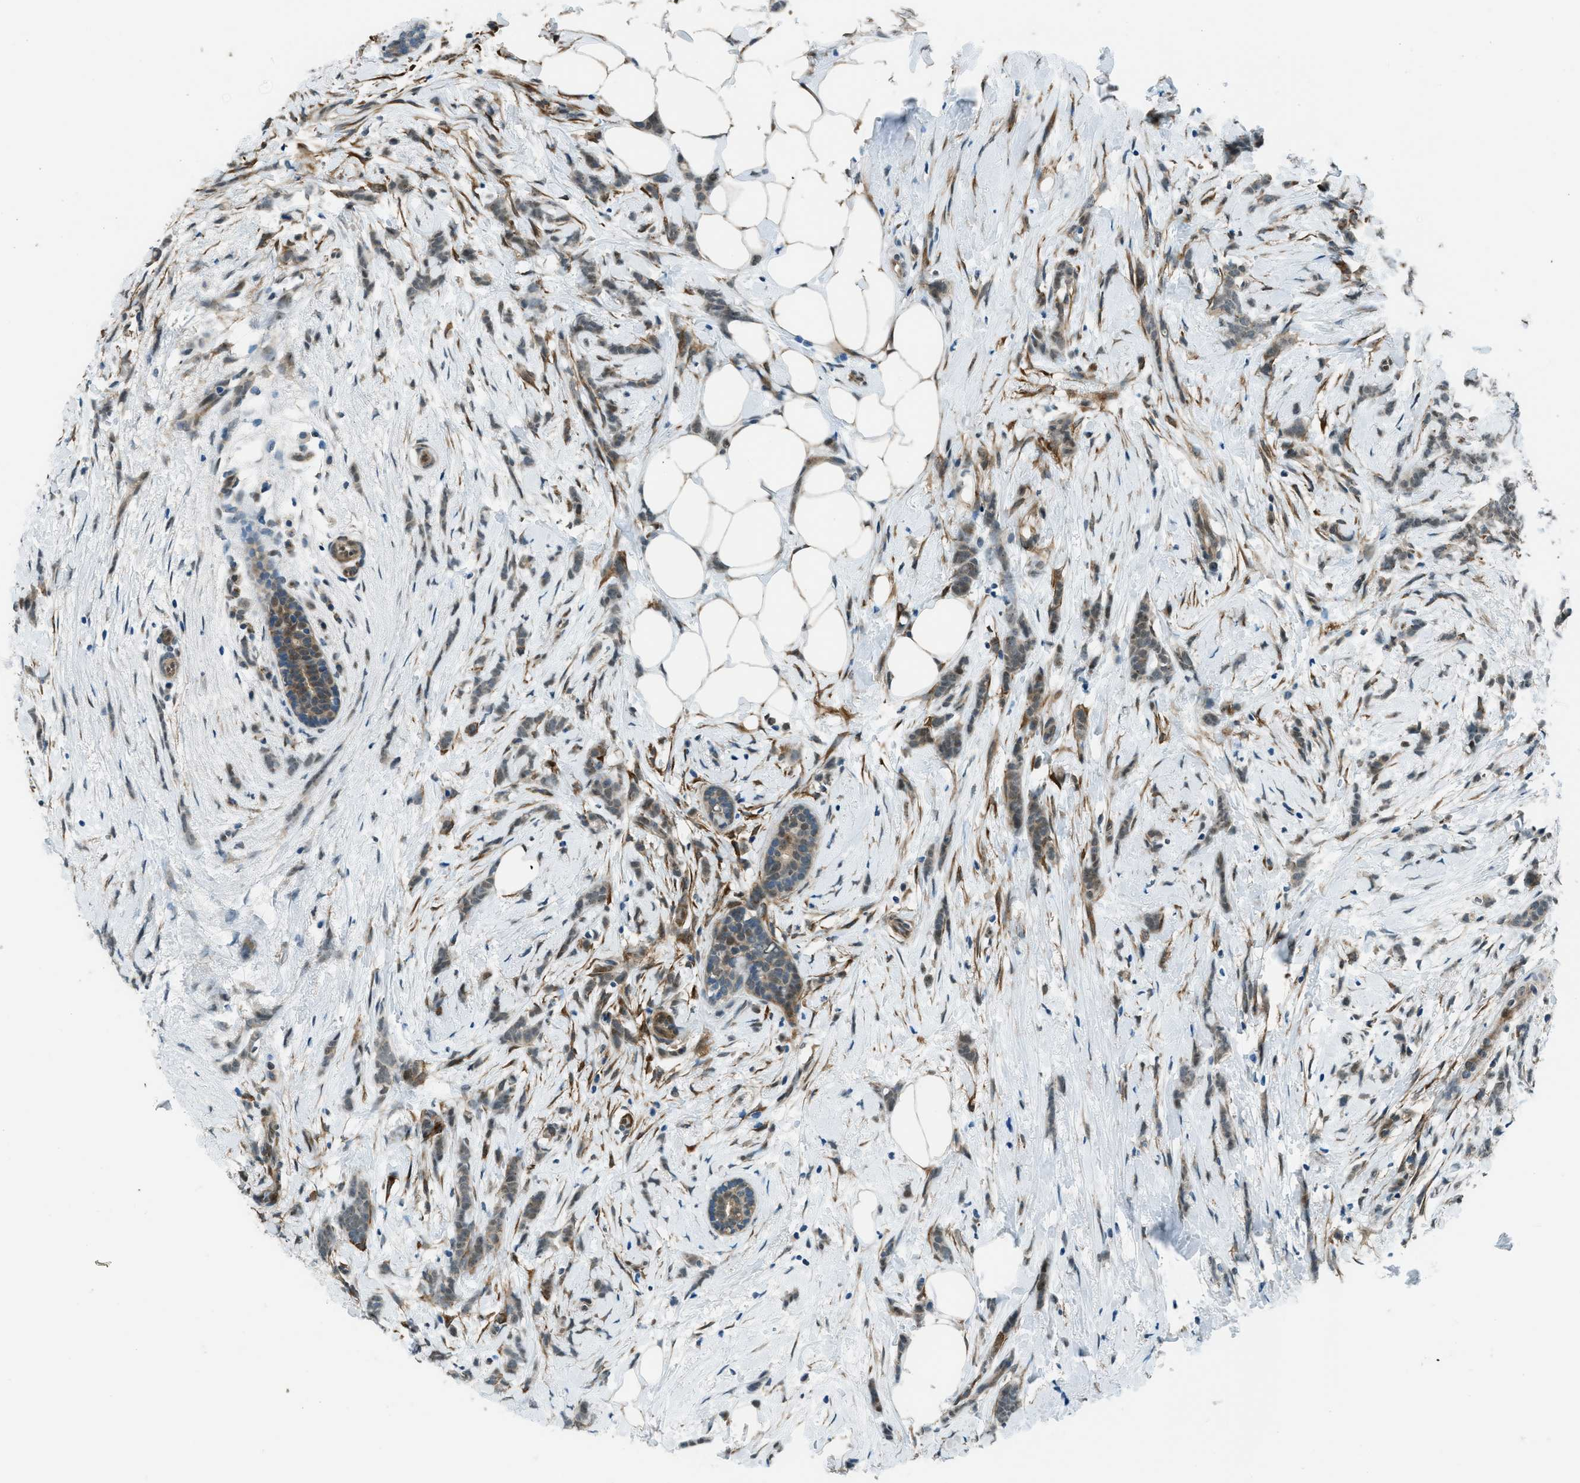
{"staining": {"intensity": "weak", "quantity": "<25%", "location": "cytoplasmic/membranous,nuclear"}, "tissue": "breast cancer", "cell_type": "Tumor cells", "image_type": "cancer", "snomed": [{"axis": "morphology", "description": "Lobular carcinoma, in situ"}, {"axis": "morphology", "description": "Lobular carcinoma"}, {"axis": "topography", "description": "Breast"}], "caption": "Protein analysis of lobular carcinoma (breast) demonstrates no significant staining in tumor cells.", "gene": "NPEPL1", "patient": {"sex": "female", "age": 41}}